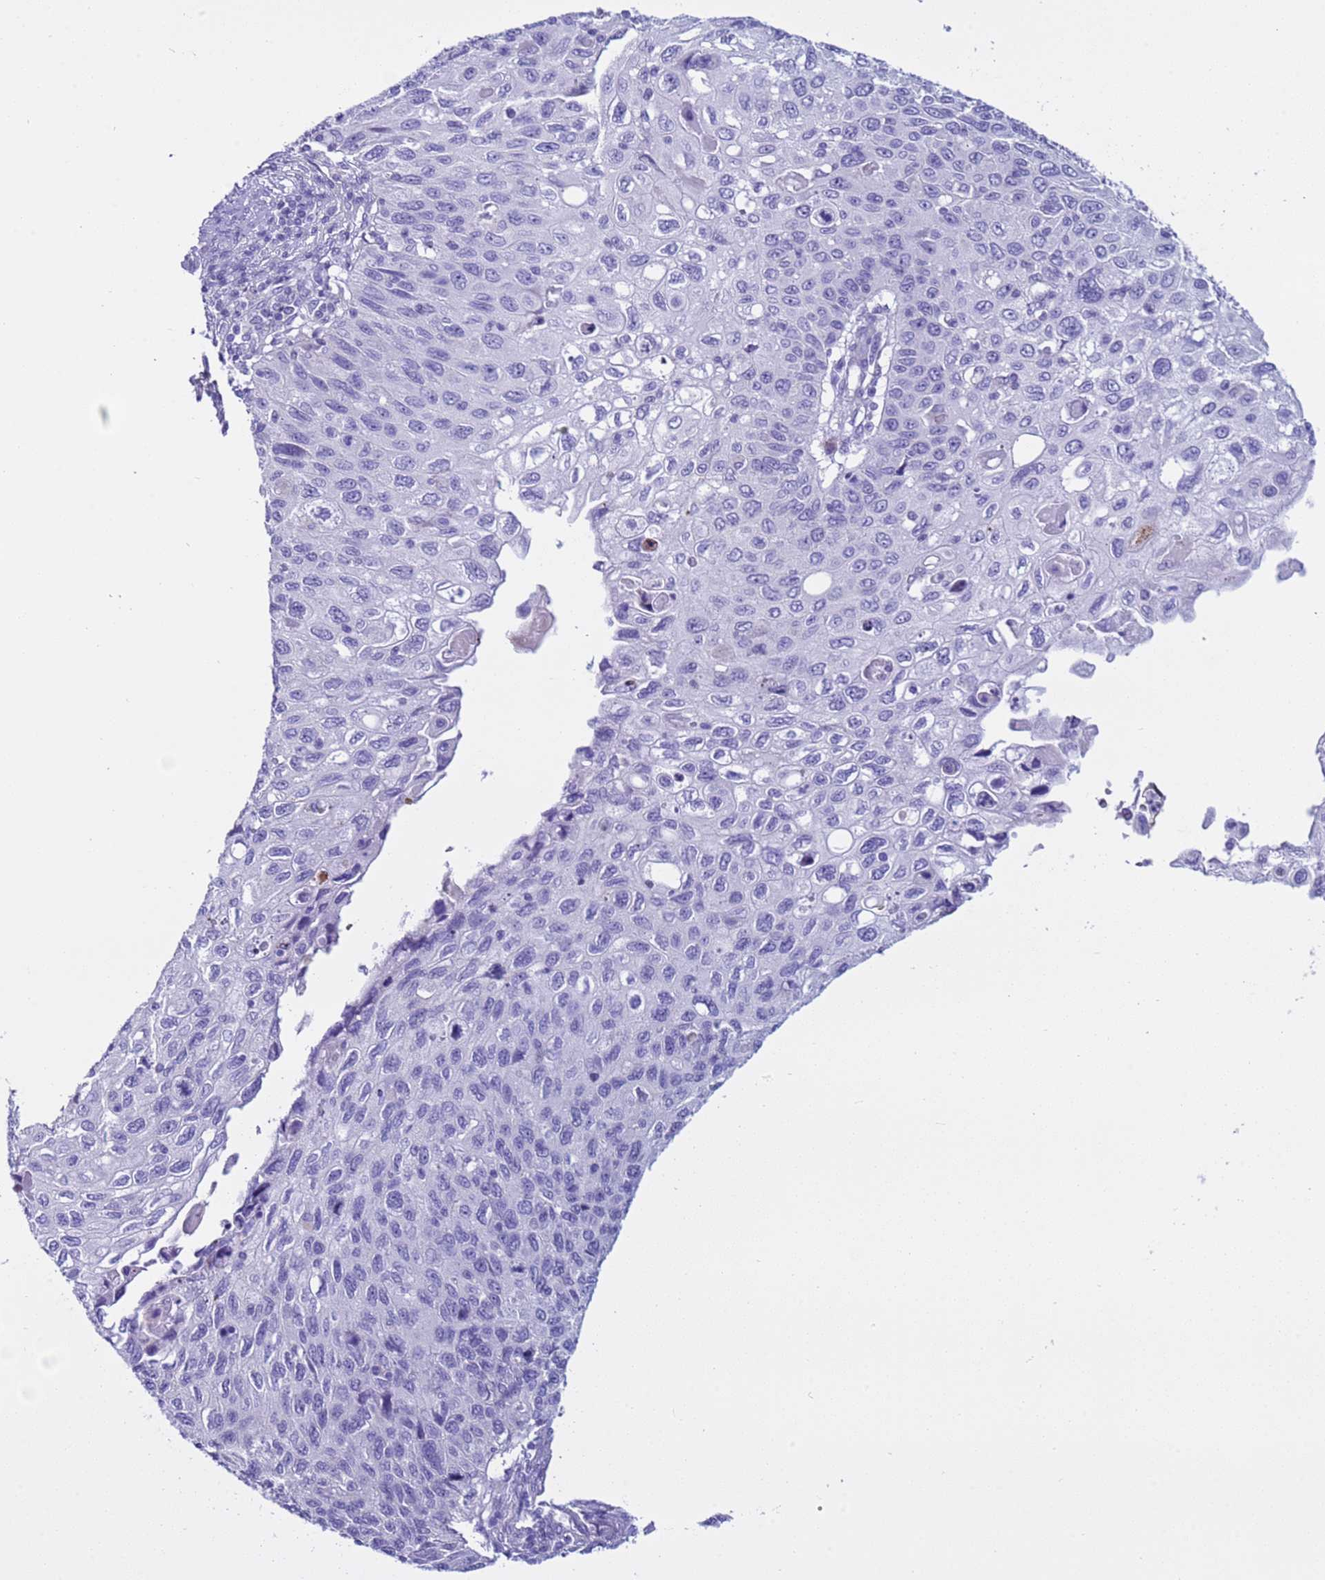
{"staining": {"intensity": "negative", "quantity": "none", "location": "none"}, "tissue": "cervical cancer", "cell_type": "Tumor cells", "image_type": "cancer", "snomed": [{"axis": "morphology", "description": "Squamous cell carcinoma, NOS"}, {"axis": "topography", "description": "Cervix"}], "caption": "Protein analysis of cervical cancer (squamous cell carcinoma) exhibits no significant expression in tumor cells. Nuclei are stained in blue.", "gene": "CST4", "patient": {"sex": "female", "age": 70}}